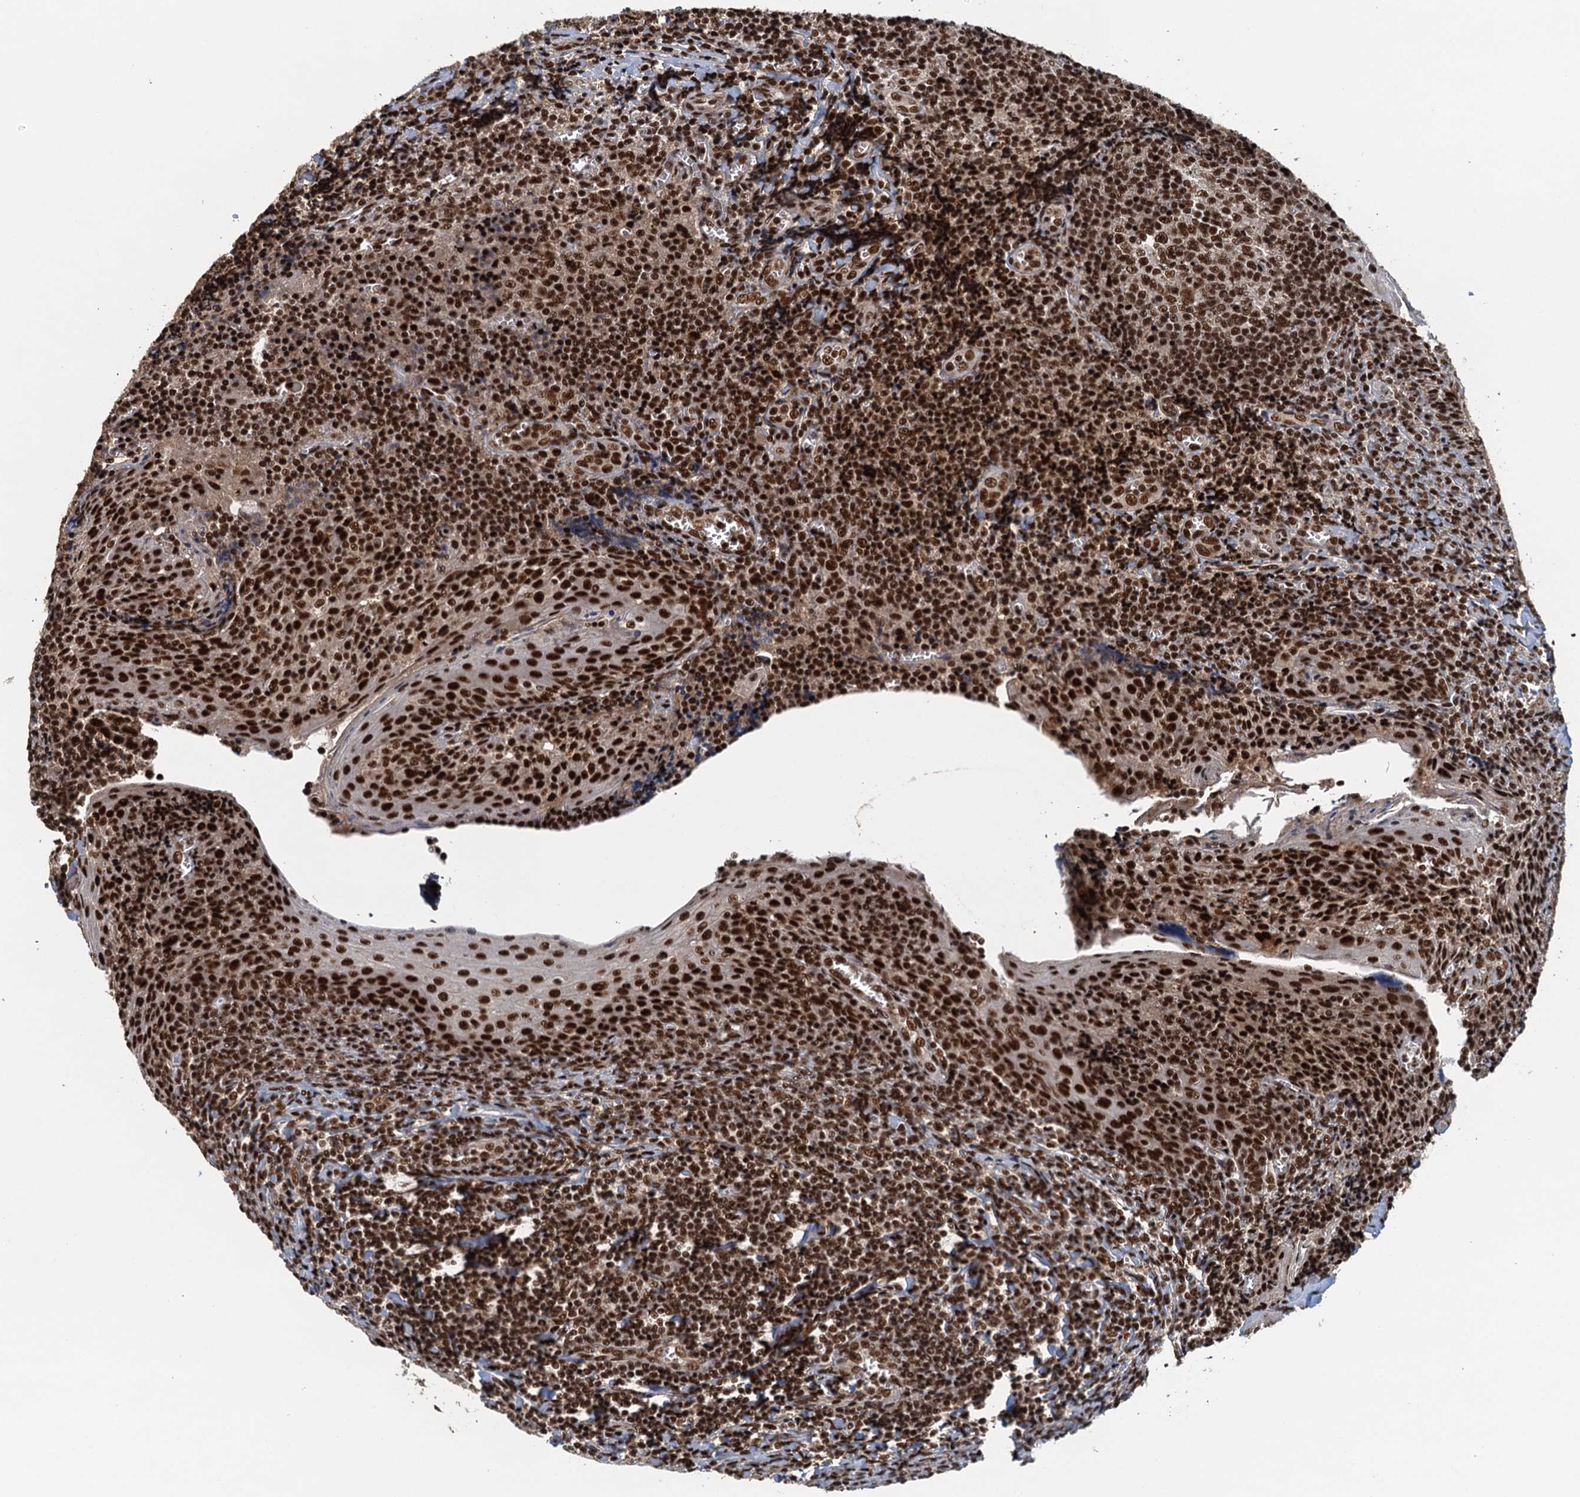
{"staining": {"intensity": "strong", "quantity": ">75%", "location": "nuclear"}, "tissue": "tonsil", "cell_type": "Germinal center cells", "image_type": "normal", "snomed": [{"axis": "morphology", "description": "Normal tissue, NOS"}, {"axis": "topography", "description": "Tonsil"}], "caption": "Protein staining of normal tonsil demonstrates strong nuclear positivity in approximately >75% of germinal center cells.", "gene": "ZC3H18", "patient": {"sex": "male", "age": 27}}